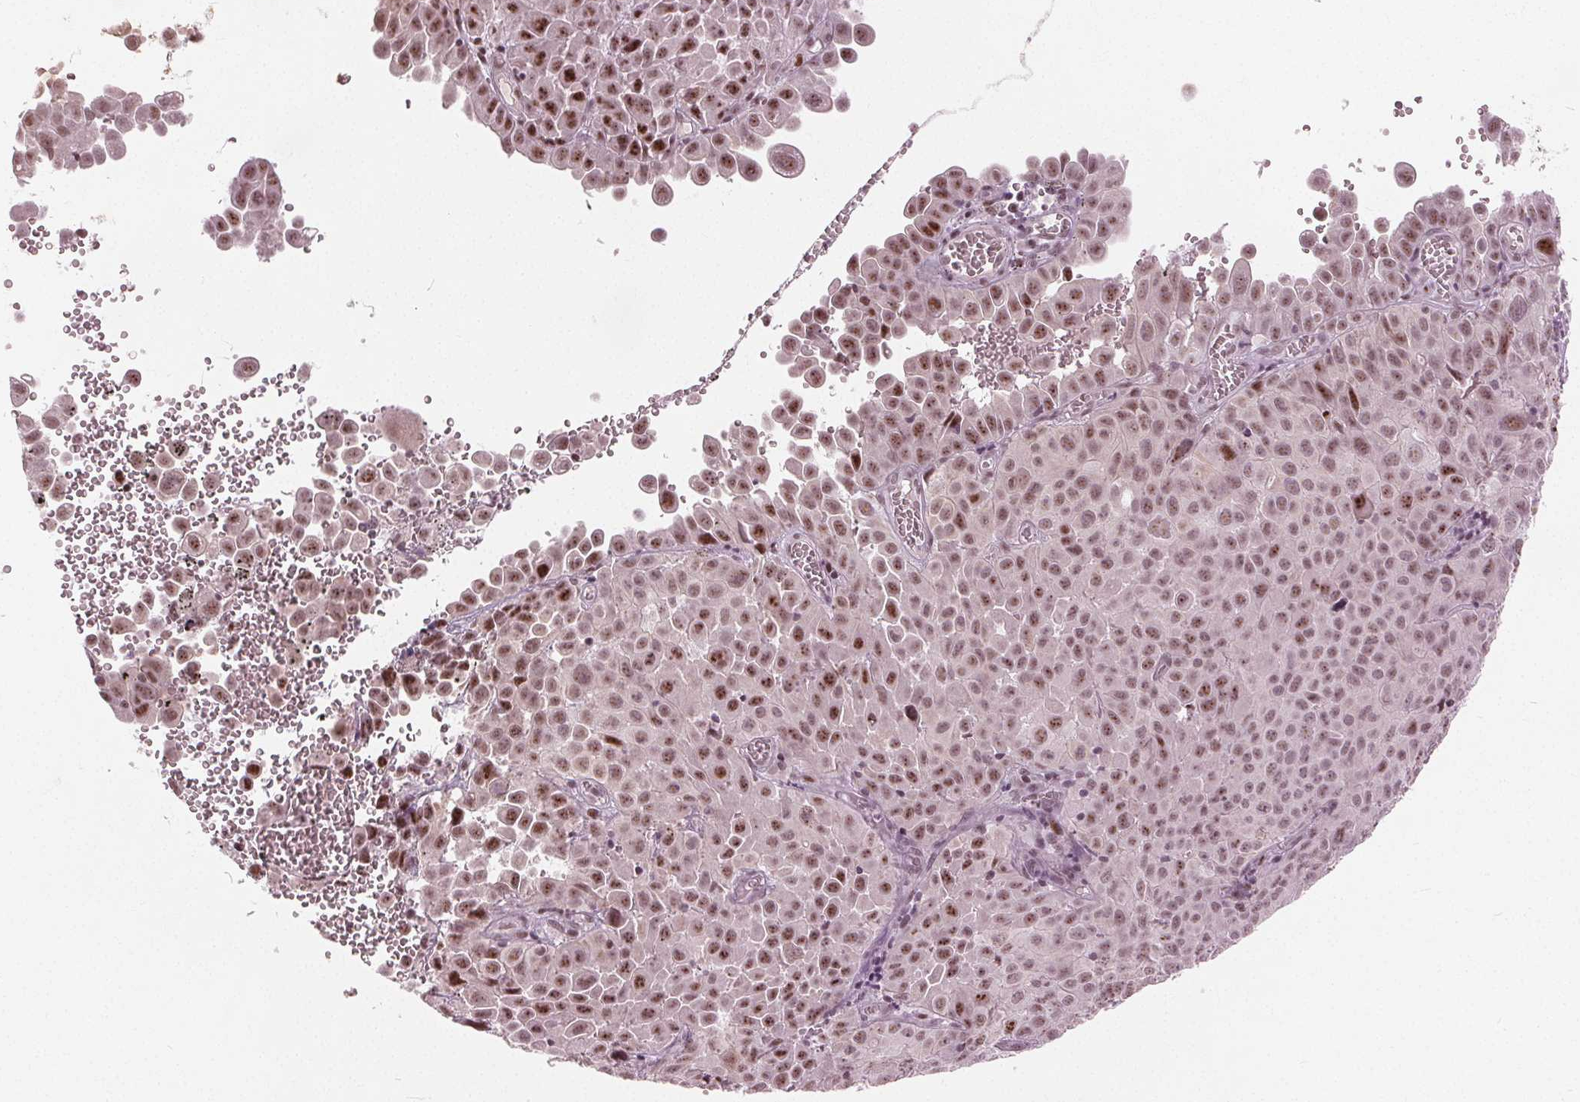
{"staining": {"intensity": "moderate", "quantity": ">75%", "location": "nuclear"}, "tissue": "cervical cancer", "cell_type": "Tumor cells", "image_type": "cancer", "snomed": [{"axis": "morphology", "description": "Squamous cell carcinoma, NOS"}, {"axis": "topography", "description": "Cervix"}], "caption": "Cervical squamous cell carcinoma stained for a protein reveals moderate nuclear positivity in tumor cells.", "gene": "TTC34", "patient": {"sex": "female", "age": 55}}